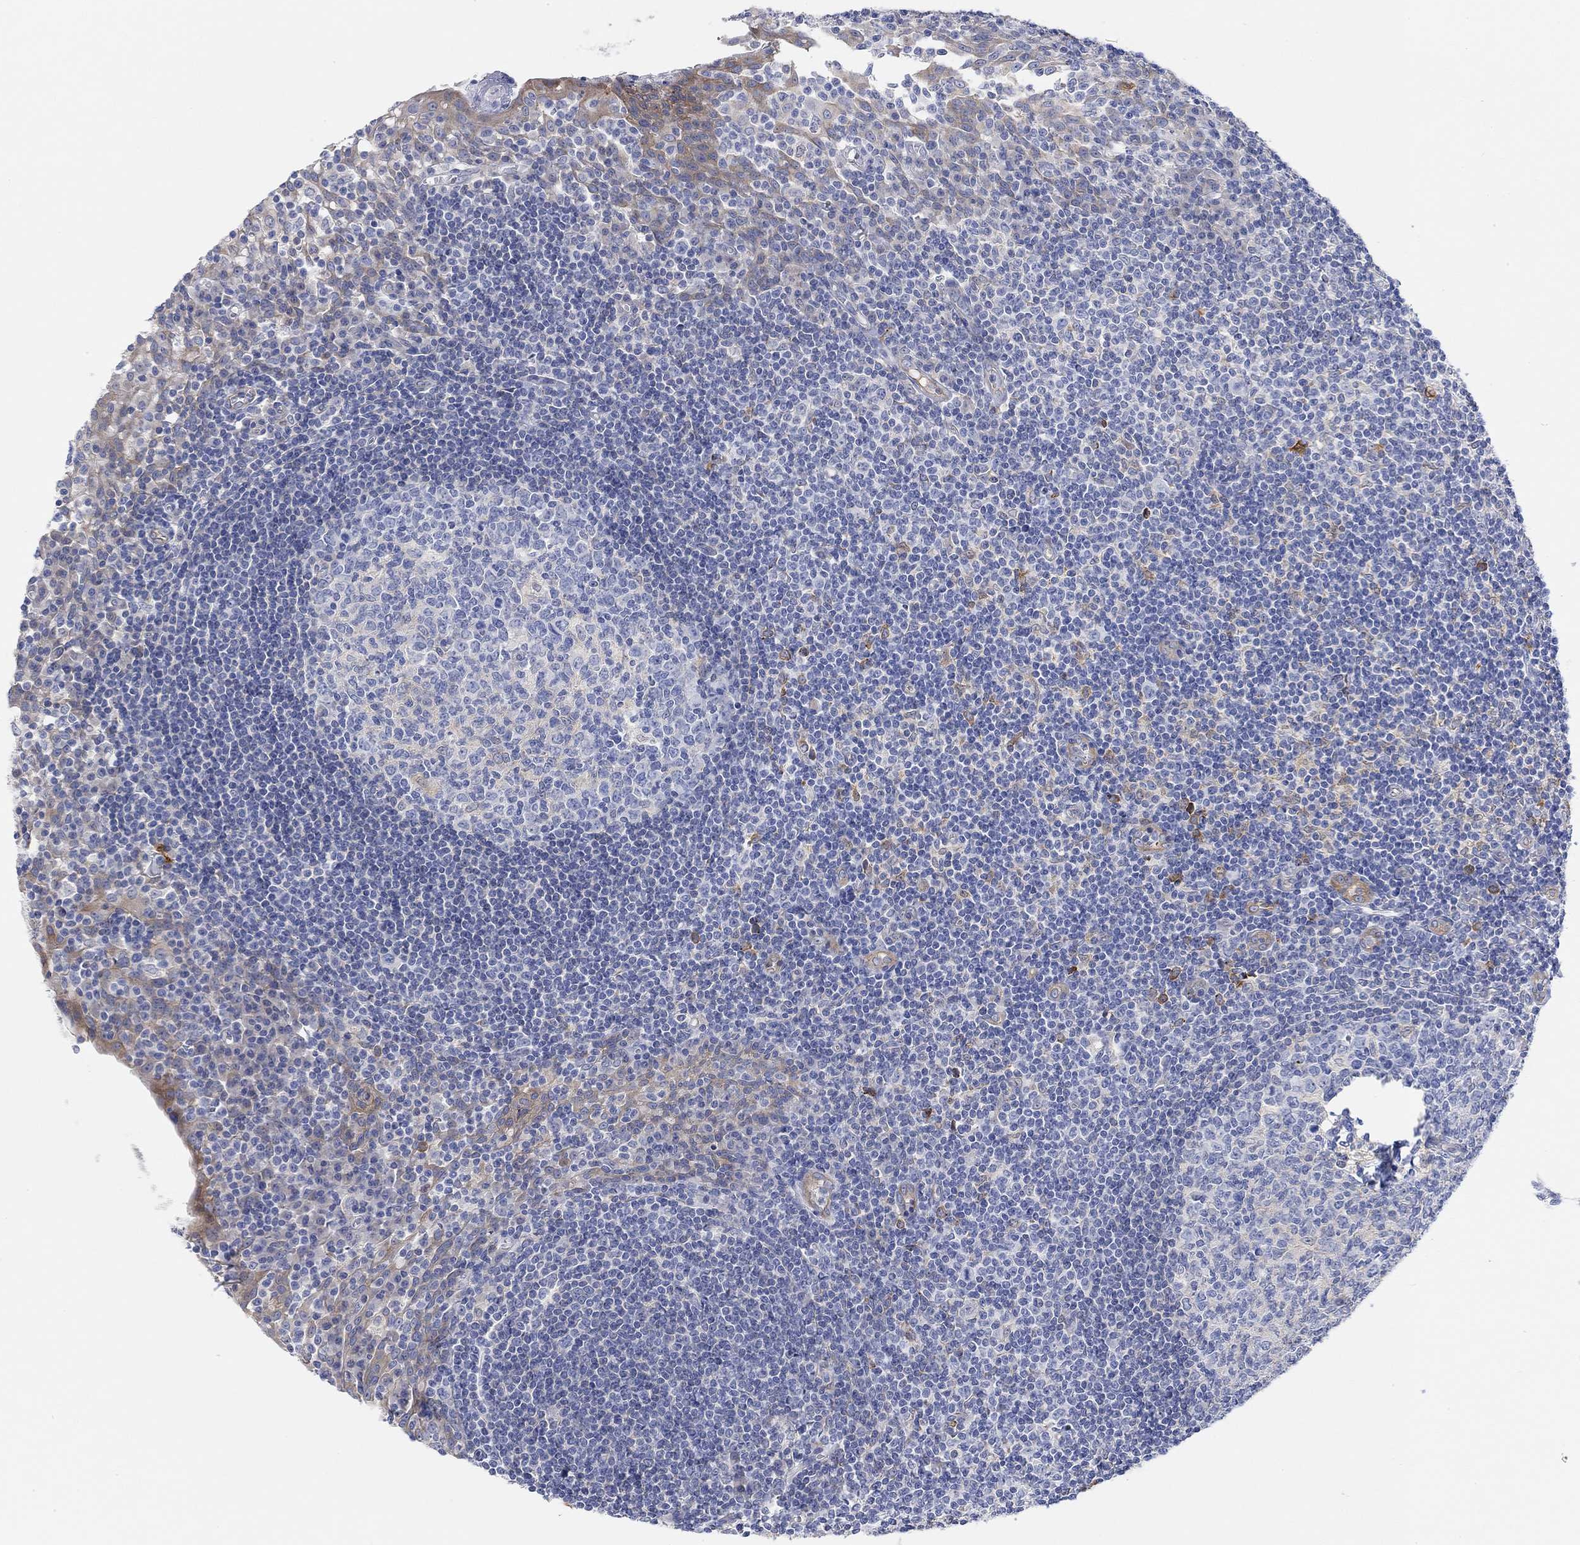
{"staining": {"intensity": "weak", "quantity": "<25%", "location": "cytoplasmic/membranous"}, "tissue": "tonsil", "cell_type": "Germinal center cells", "image_type": "normal", "snomed": [{"axis": "morphology", "description": "Normal tissue, NOS"}, {"axis": "topography", "description": "Tonsil"}], "caption": "The IHC histopathology image has no significant positivity in germinal center cells of tonsil. The staining is performed using DAB brown chromogen with nuclei counter-stained in using hematoxylin.", "gene": "RGS1", "patient": {"sex": "female", "age": 13}}